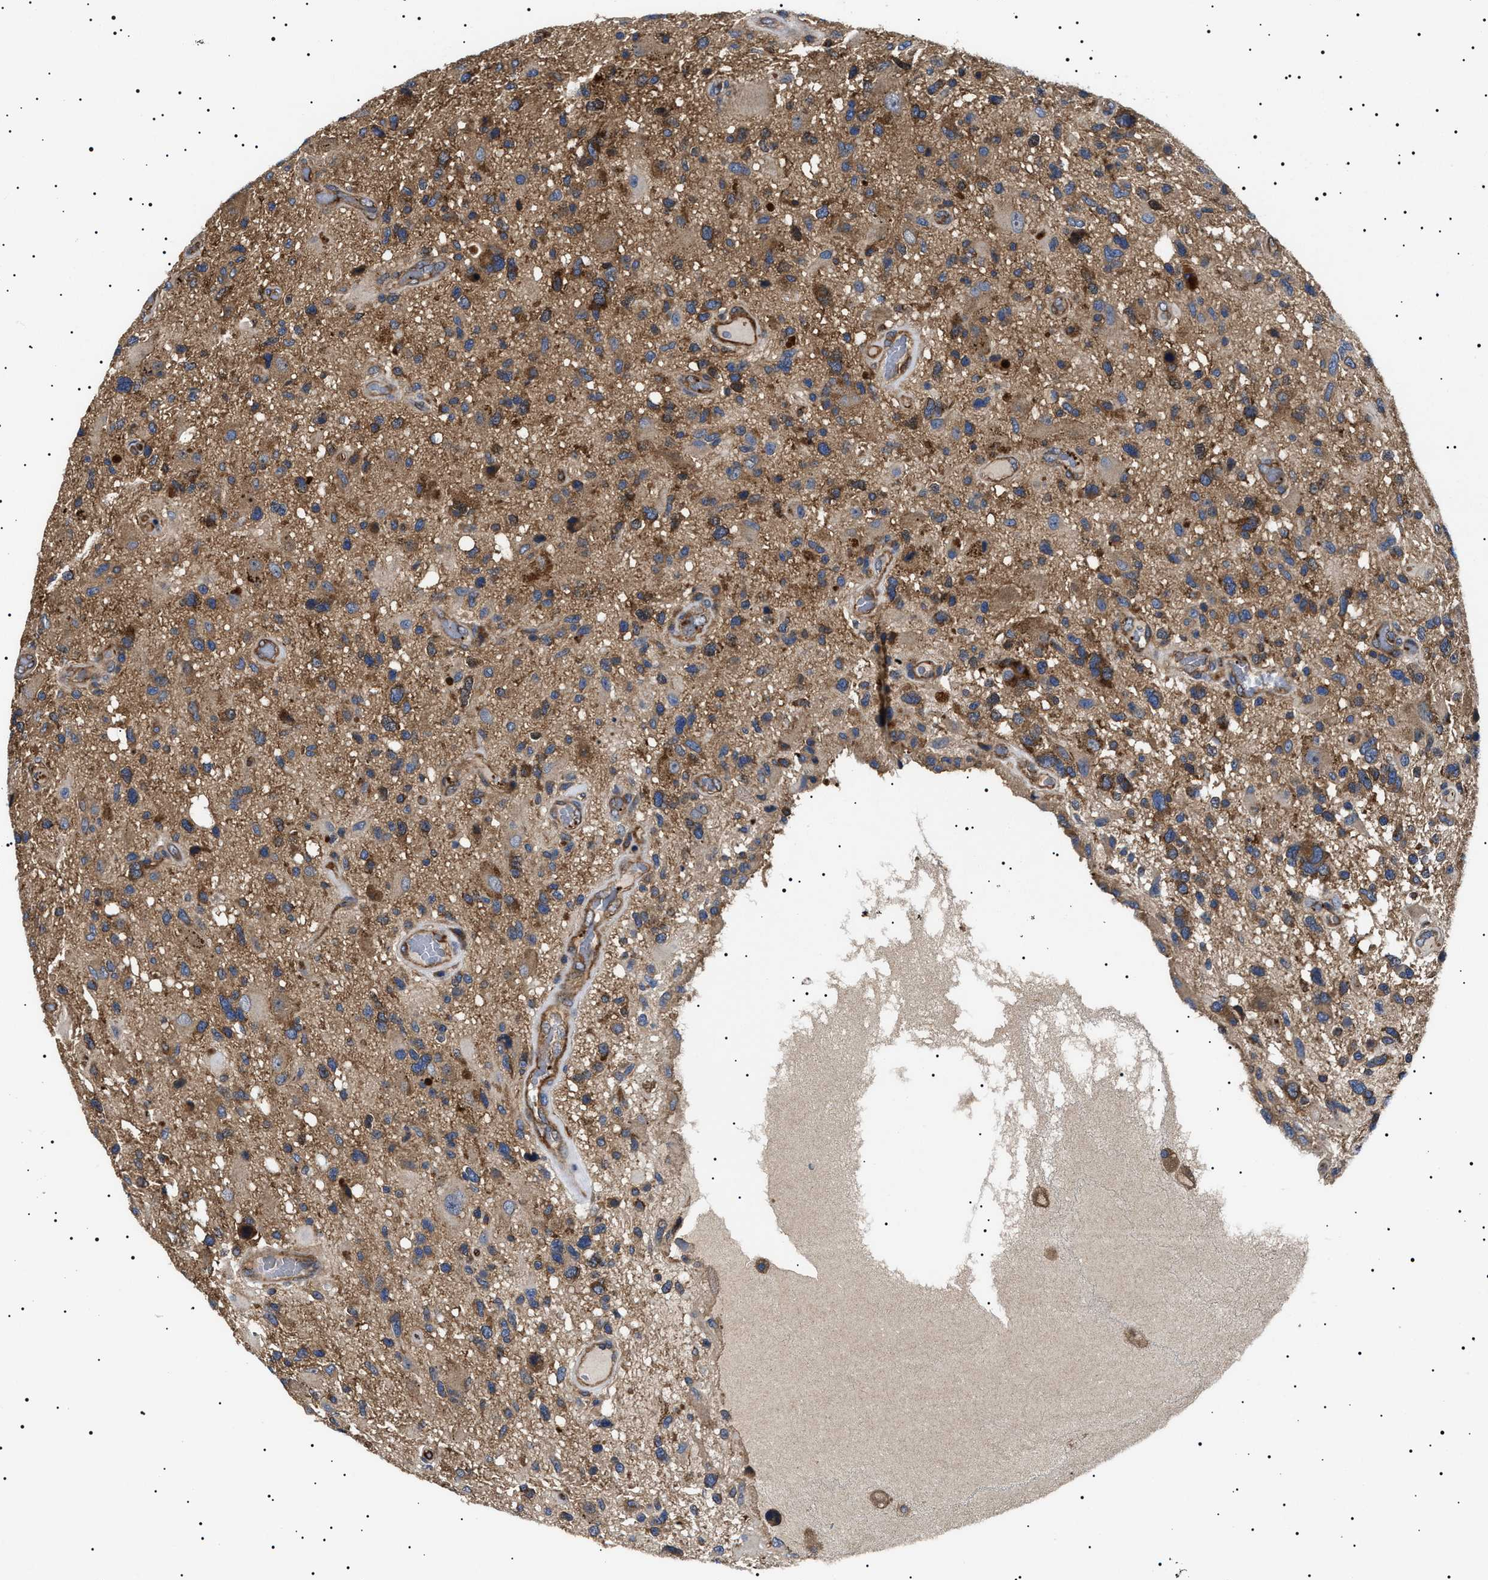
{"staining": {"intensity": "moderate", "quantity": ">75%", "location": "cytoplasmic/membranous"}, "tissue": "glioma", "cell_type": "Tumor cells", "image_type": "cancer", "snomed": [{"axis": "morphology", "description": "Glioma, malignant, High grade"}, {"axis": "topography", "description": "Brain"}], "caption": "Immunohistochemistry (IHC) staining of high-grade glioma (malignant), which exhibits medium levels of moderate cytoplasmic/membranous positivity in approximately >75% of tumor cells indicating moderate cytoplasmic/membranous protein staining. The staining was performed using DAB (brown) for protein detection and nuclei were counterstained in hematoxylin (blue).", "gene": "TPP2", "patient": {"sex": "male", "age": 33}}